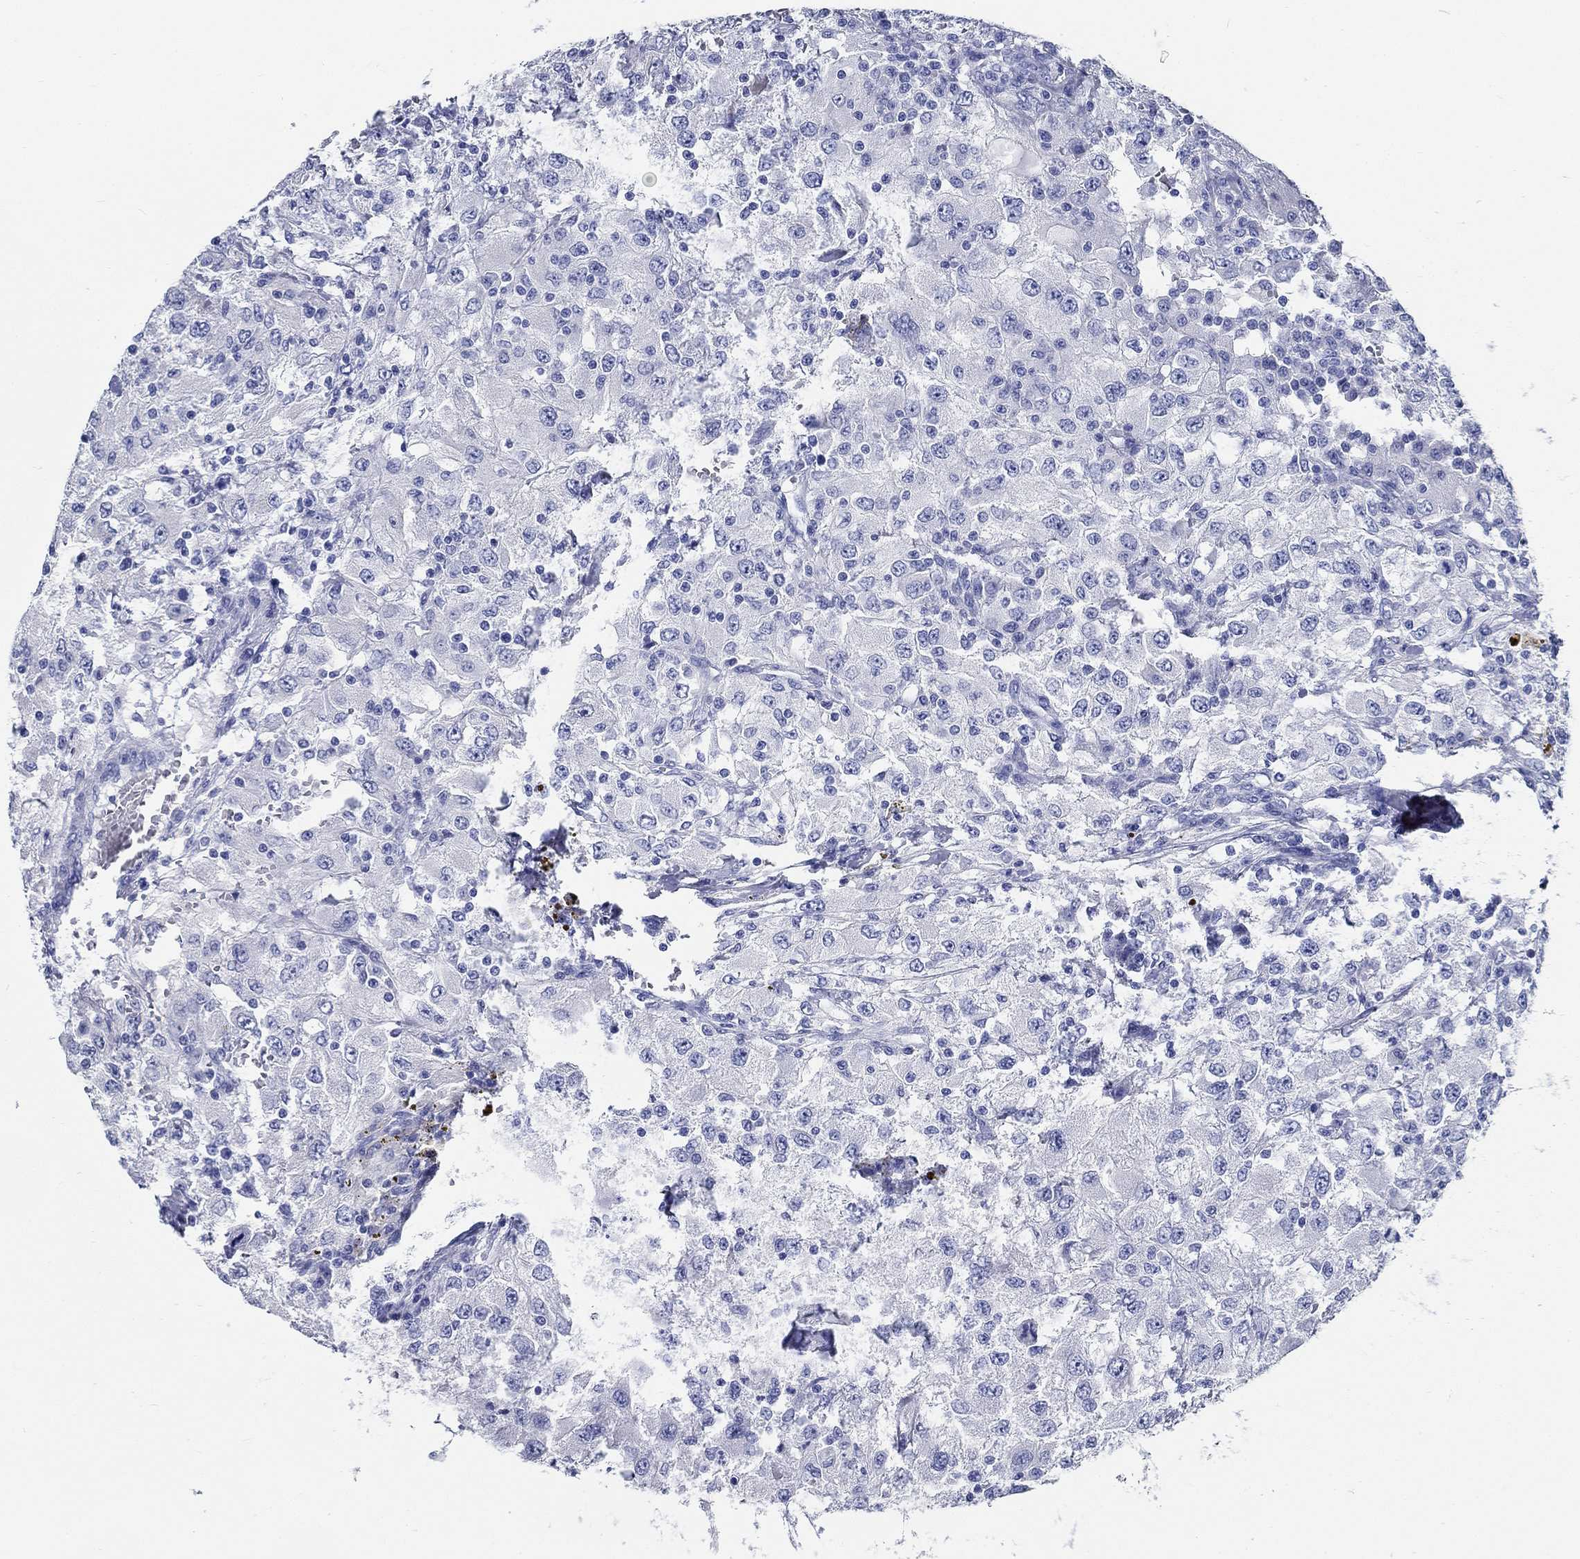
{"staining": {"intensity": "negative", "quantity": "none", "location": "none"}, "tissue": "renal cancer", "cell_type": "Tumor cells", "image_type": "cancer", "snomed": [{"axis": "morphology", "description": "Adenocarcinoma, NOS"}, {"axis": "topography", "description": "Kidney"}], "caption": "An image of renal adenocarcinoma stained for a protein displays no brown staining in tumor cells.", "gene": "RD3L", "patient": {"sex": "female", "age": 67}}